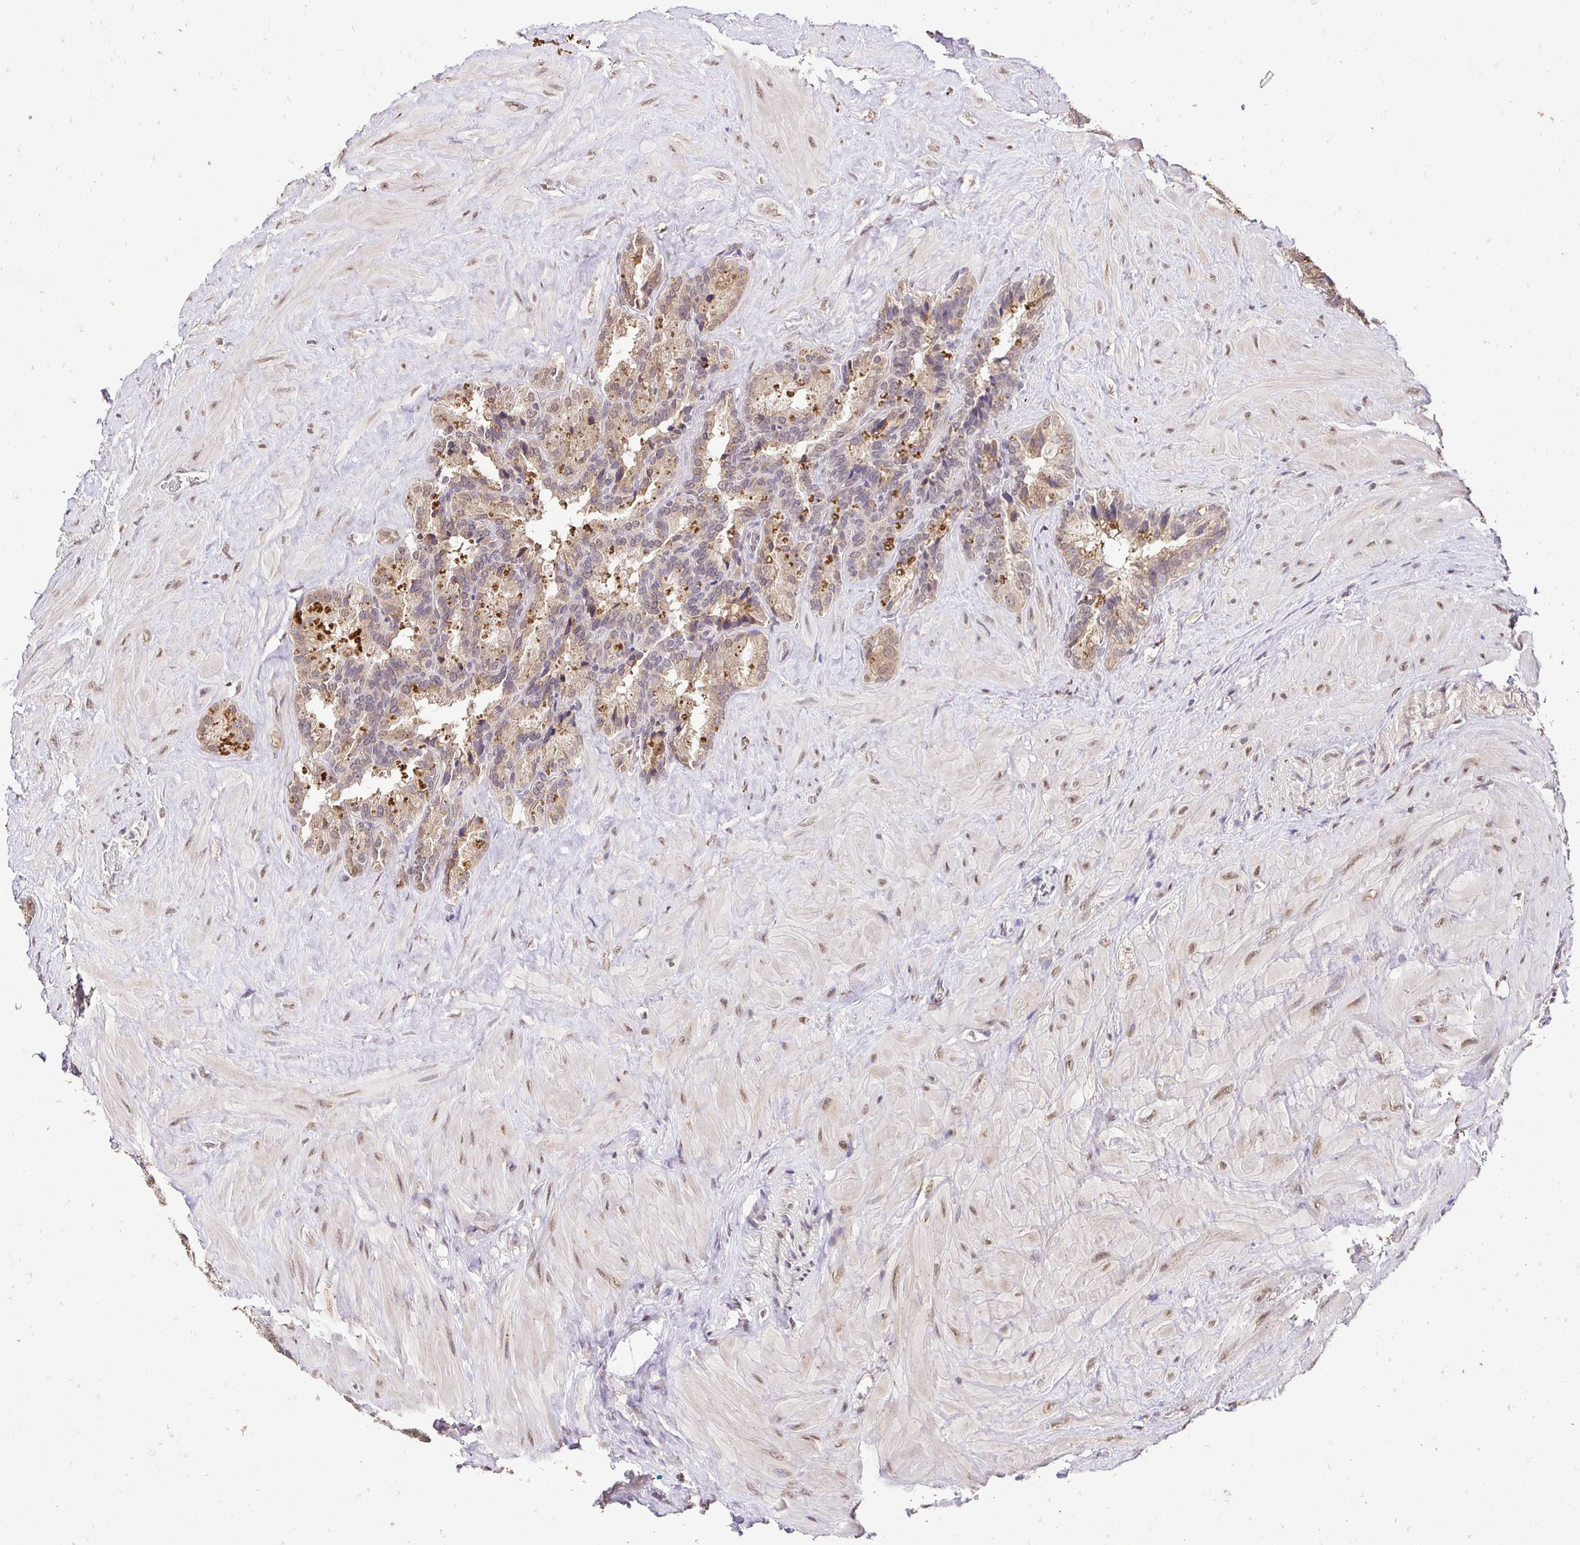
{"staining": {"intensity": "moderate", "quantity": "25%-75%", "location": "cytoplasmic/membranous,nuclear"}, "tissue": "seminal vesicle", "cell_type": "Glandular cells", "image_type": "normal", "snomed": [{"axis": "morphology", "description": "Normal tissue, NOS"}, {"axis": "topography", "description": "Seminal veicle"}], "caption": "This is an image of immunohistochemistry staining of normal seminal vesicle, which shows moderate positivity in the cytoplasmic/membranous,nuclear of glandular cells.", "gene": "RHEBL1", "patient": {"sex": "male", "age": 60}}